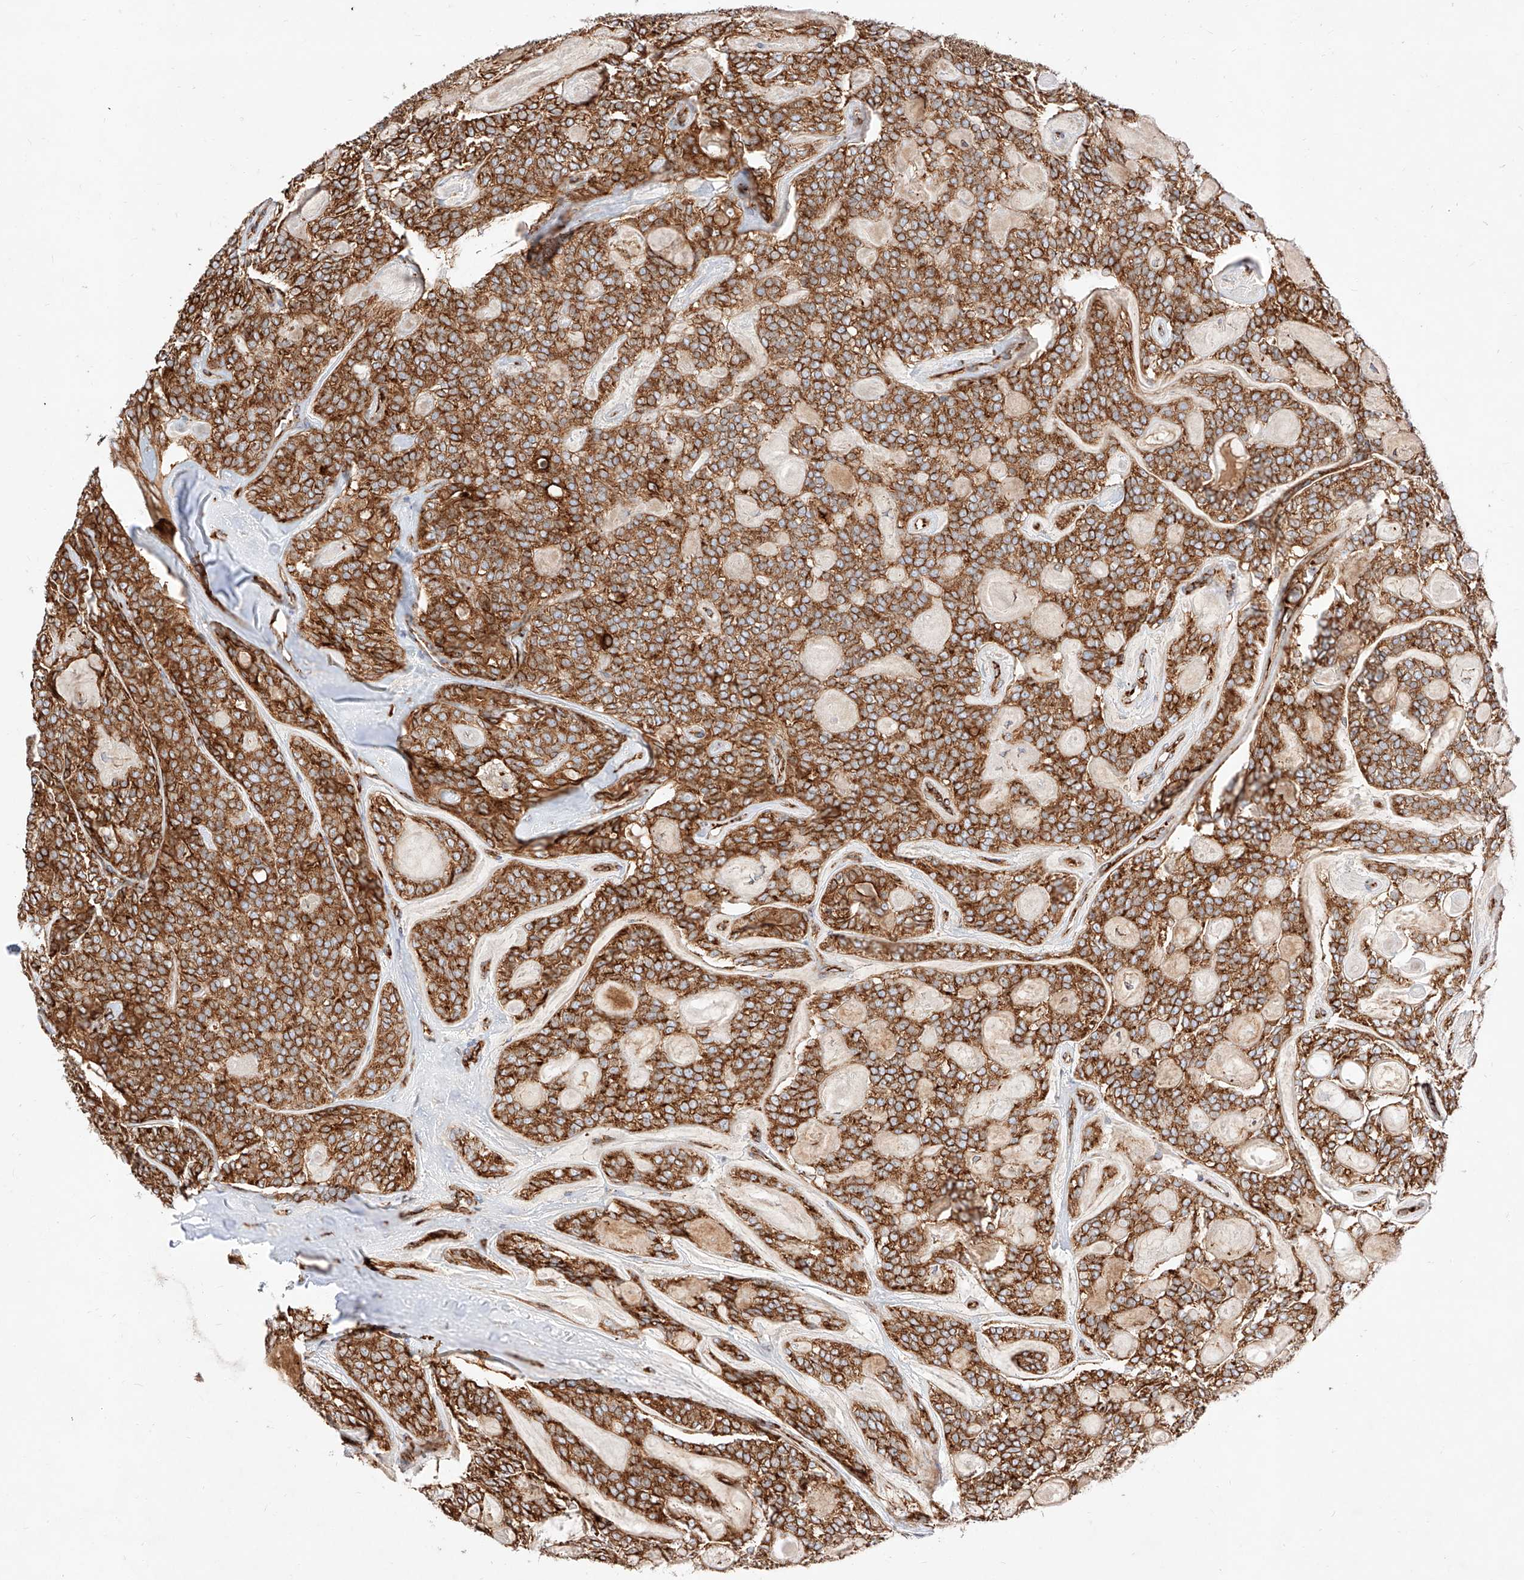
{"staining": {"intensity": "strong", "quantity": ">75%", "location": "cytoplasmic/membranous"}, "tissue": "head and neck cancer", "cell_type": "Tumor cells", "image_type": "cancer", "snomed": [{"axis": "morphology", "description": "Adenocarcinoma, NOS"}, {"axis": "topography", "description": "Head-Neck"}], "caption": "Protein expression analysis of human head and neck cancer reveals strong cytoplasmic/membranous positivity in approximately >75% of tumor cells. (DAB IHC with brightfield microscopy, high magnification).", "gene": "CSGALNACT2", "patient": {"sex": "male", "age": 66}}